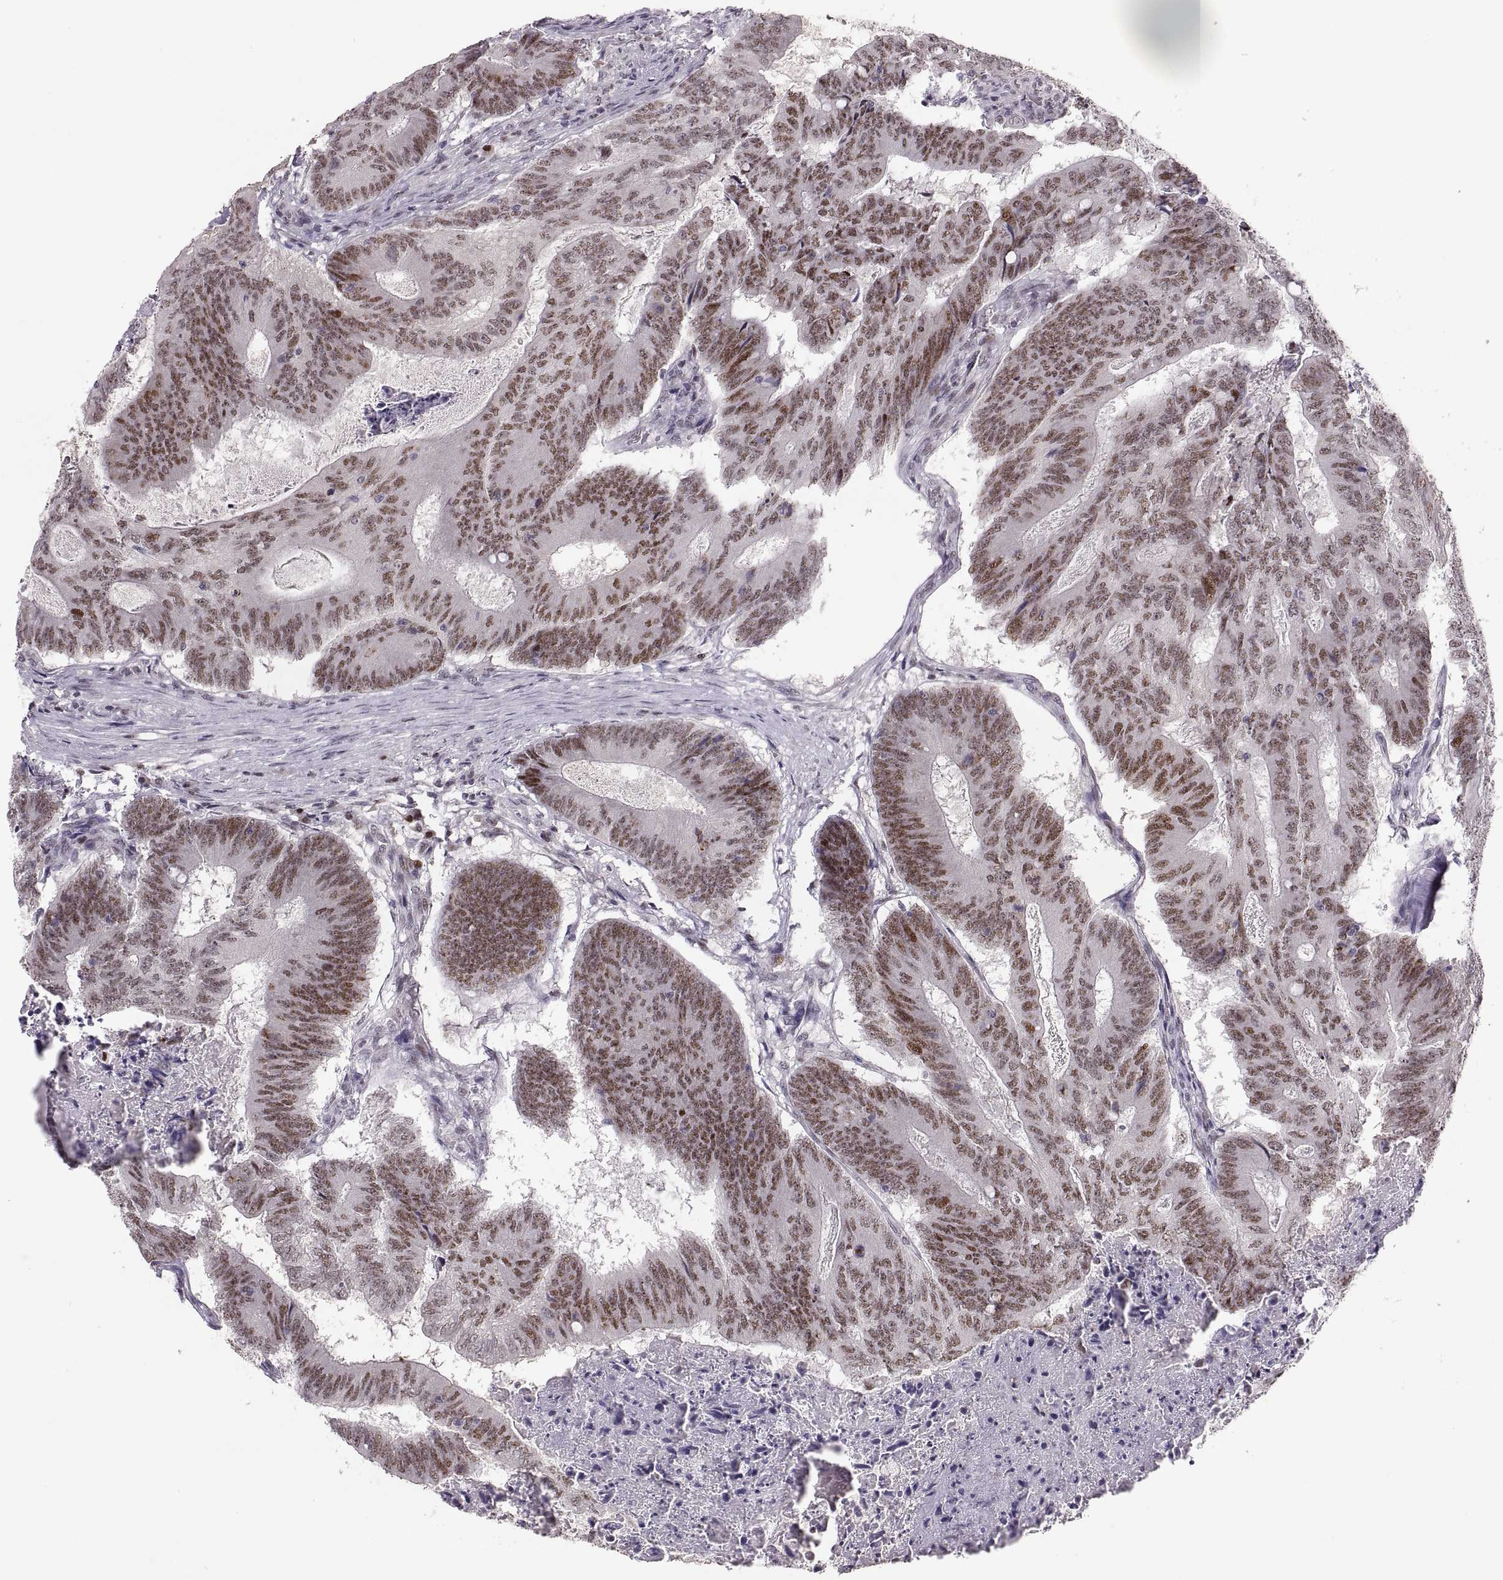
{"staining": {"intensity": "strong", "quantity": "25%-75%", "location": "nuclear"}, "tissue": "colorectal cancer", "cell_type": "Tumor cells", "image_type": "cancer", "snomed": [{"axis": "morphology", "description": "Adenocarcinoma, NOS"}, {"axis": "topography", "description": "Colon"}], "caption": "The histopathology image demonstrates immunohistochemical staining of adenocarcinoma (colorectal). There is strong nuclear positivity is present in approximately 25%-75% of tumor cells.", "gene": "SNAI1", "patient": {"sex": "female", "age": 70}}